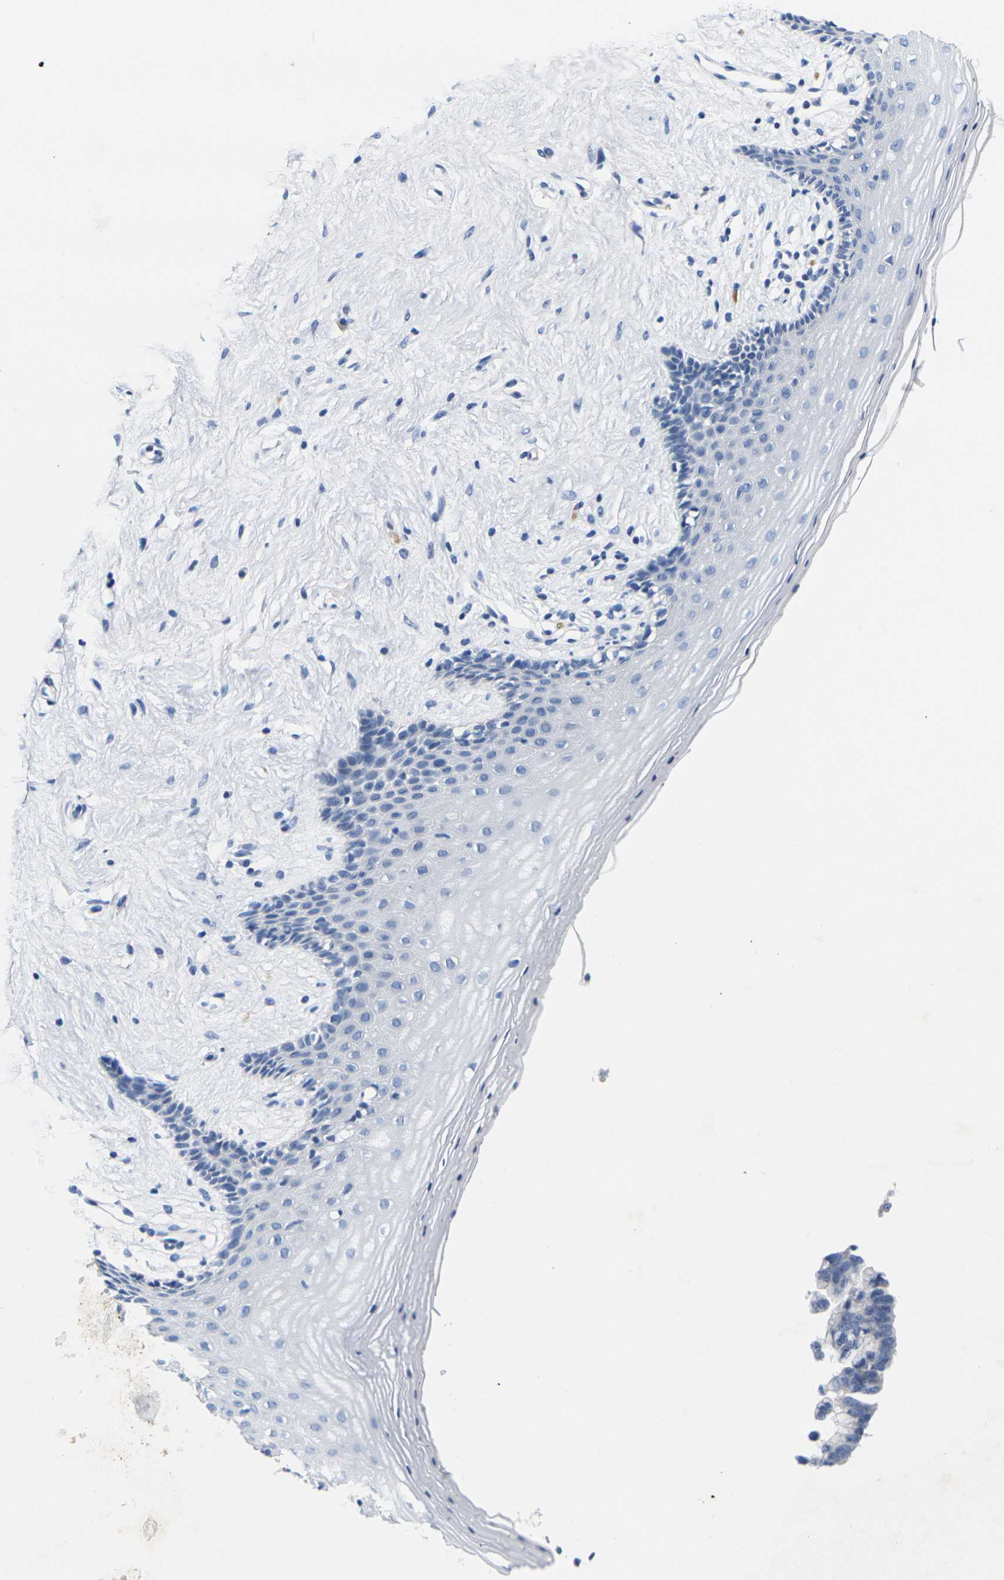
{"staining": {"intensity": "negative", "quantity": "none", "location": "none"}, "tissue": "vagina", "cell_type": "Squamous epithelial cells", "image_type": "normal", "snomed": [{"axis": "morphology", "description": "Normal tissue, NOS"}, {"axis": "topography", "description": "Vagina"}], "caption": "Squamous epithelial cells show no significant protein expression in benign vagina. (DAB (3,3'-diaminobenzidine) immunohistochemistry (IHC), high magnification).", "gene": "NOCT", "patient": {"sex": "female", "age": 44}}